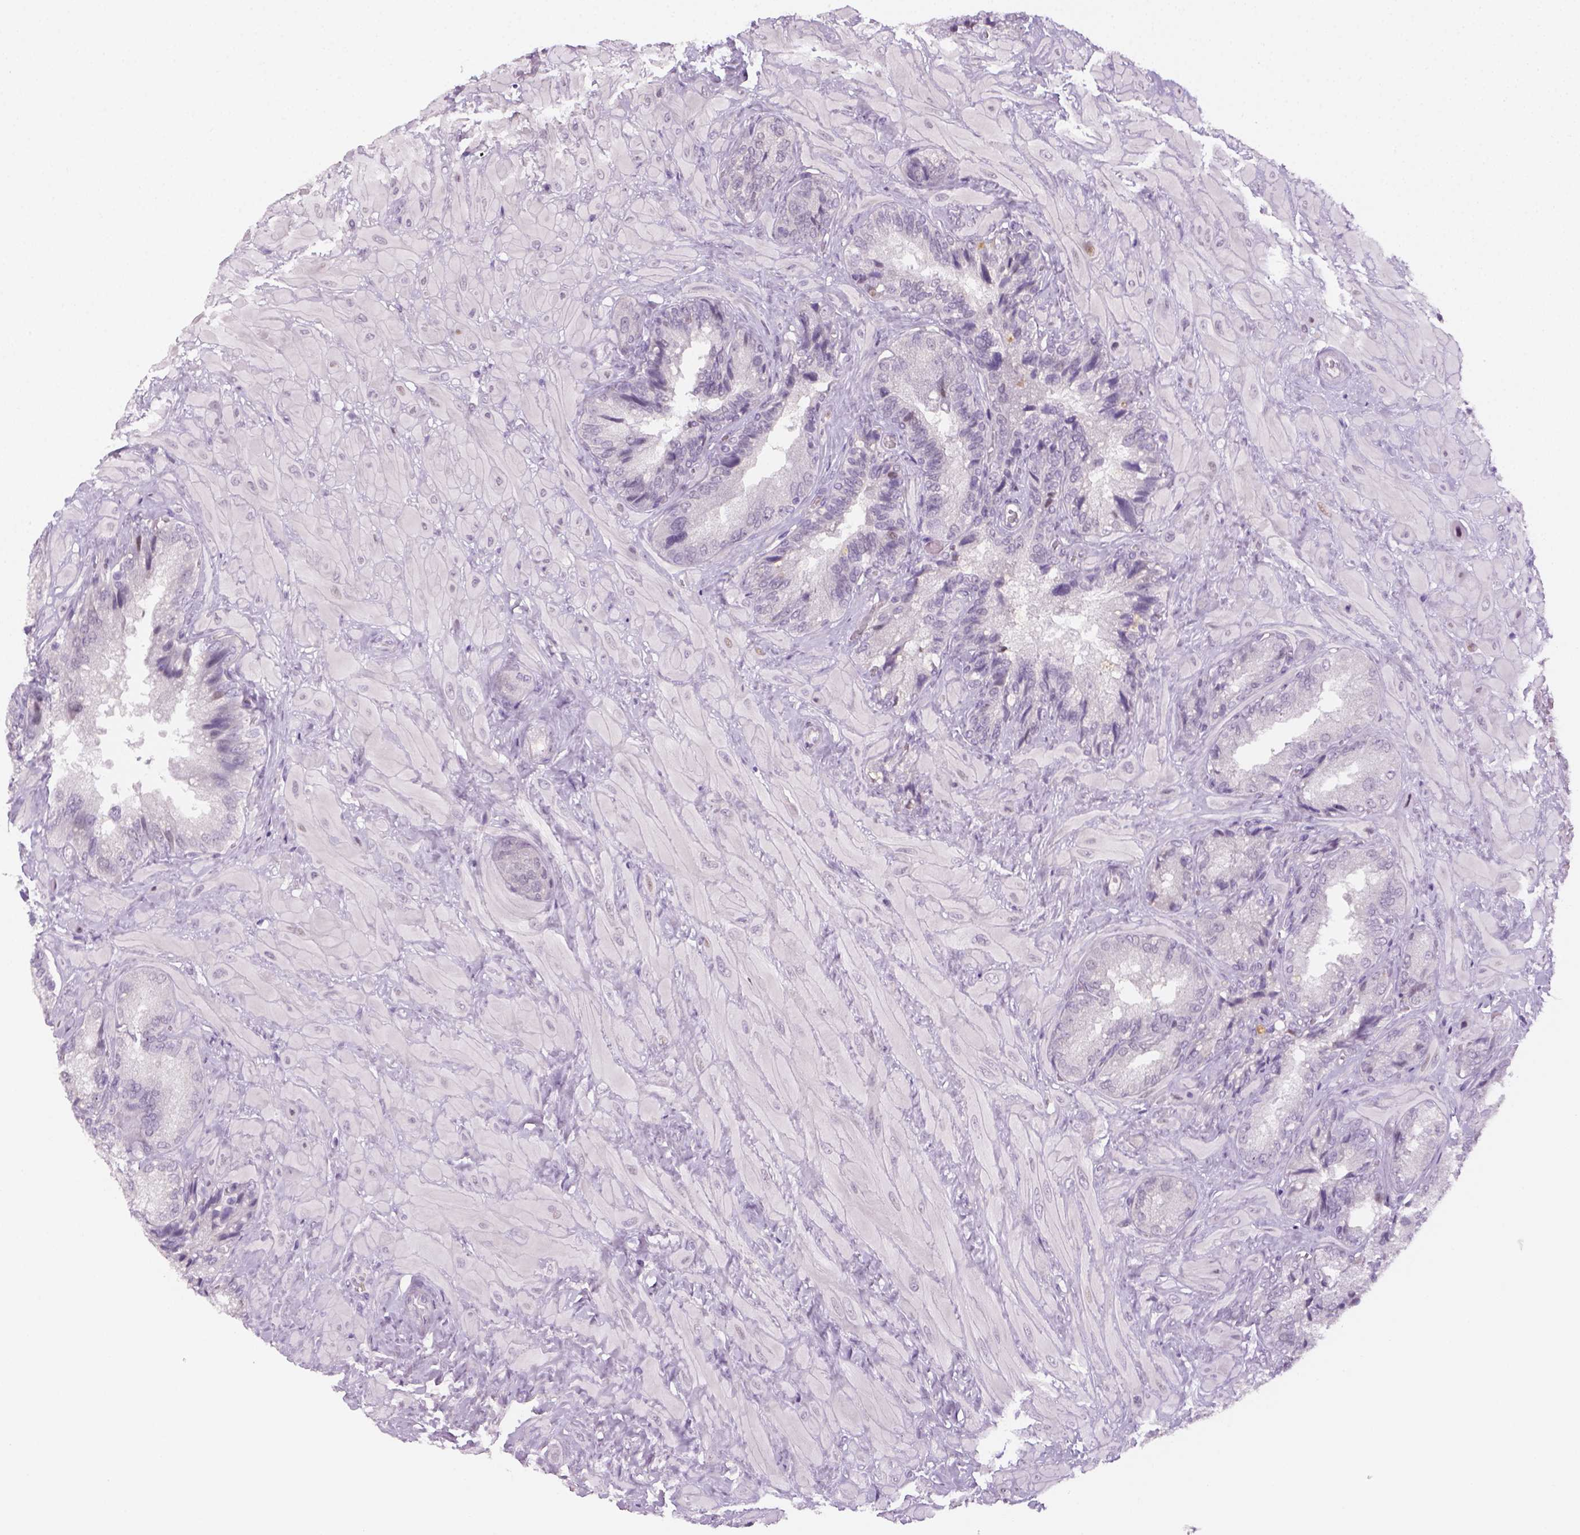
{"staining": {"intensity": "negative", "quantity": "none", "location": "none"}, "tissue": "seminal vesicle", "cell_type": "Glandular cells", "image_type": "normal", "snomed": [{"axis": "morphology", "description": "Normal tissue, NOS"}, {"axis": "topography", "description": "Seminal veicle"}], "caption": "This photomicrograph is of unremarkable seminal vesicle stained with IHC to label a protein in brown with the nuclei are counter-stained blue. There is no staining in glandular cells. (DAB immunohistochemistry, high magnification).", "gene": "MAGEB3", "patient": {"sex": "male", "age": 57}}